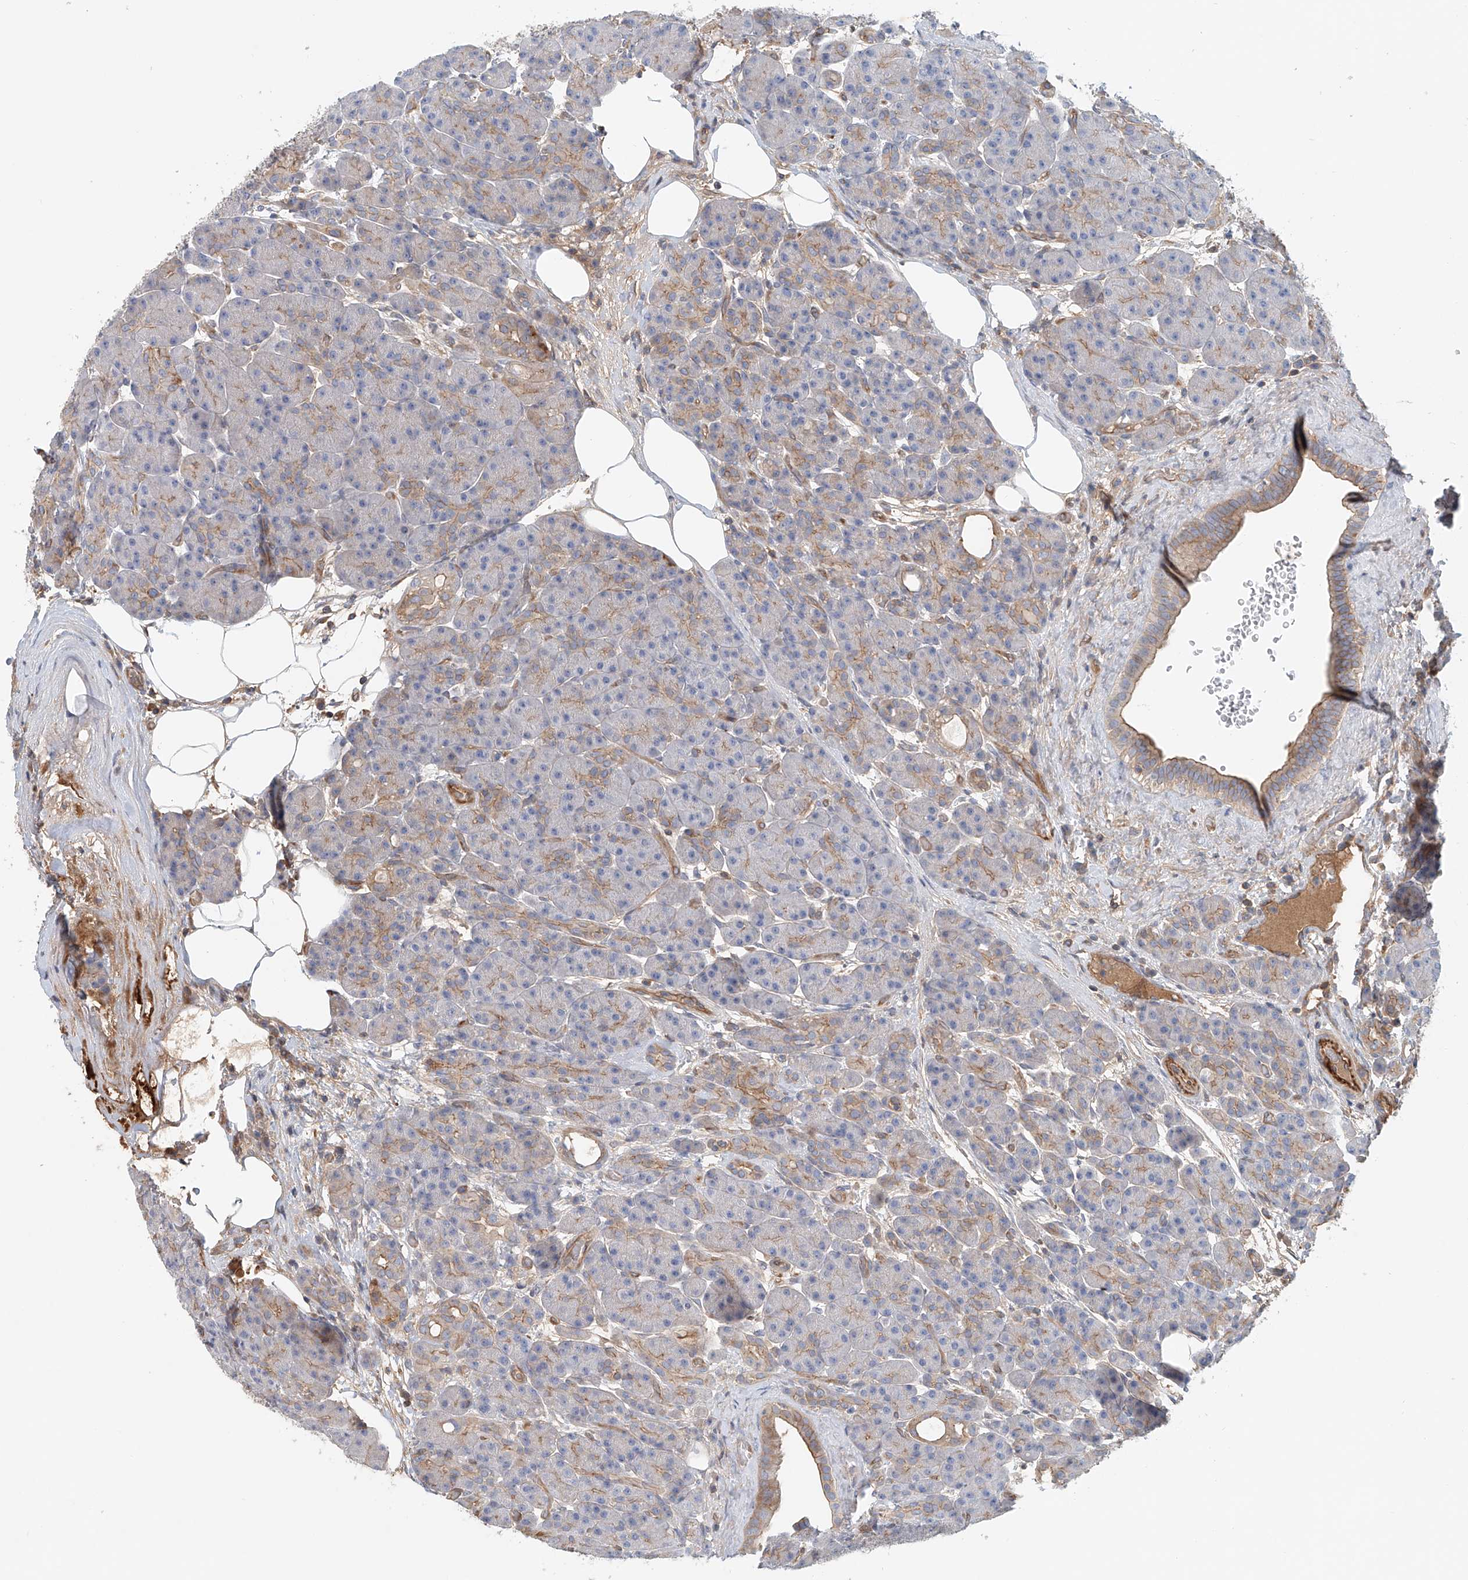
{"staining": {"intensity": "moderate", "quantity": "25%-75%", "location": "cytoplasmic/membranous"}, "tissue": "pancreas", "cell_type": "Exocrine glandular cells", "image_type": "normal", "snomed": [{"axis": "morphology", "description": "Normal tissue, NOS"}, {"axis": "topography", "description": "Pancreas"}], "caption": "The image displays staining of normal pancreas, revealing moderate cytoplasmic/membranous protein positivity (brown color) within exocrine glandular cells. Immunohistochemistry (ihc) stains the protein of interest in brown and the nuclei are stained blue.", "gene": "FRYL", "patient": {"sex": "male", "age": 63}}